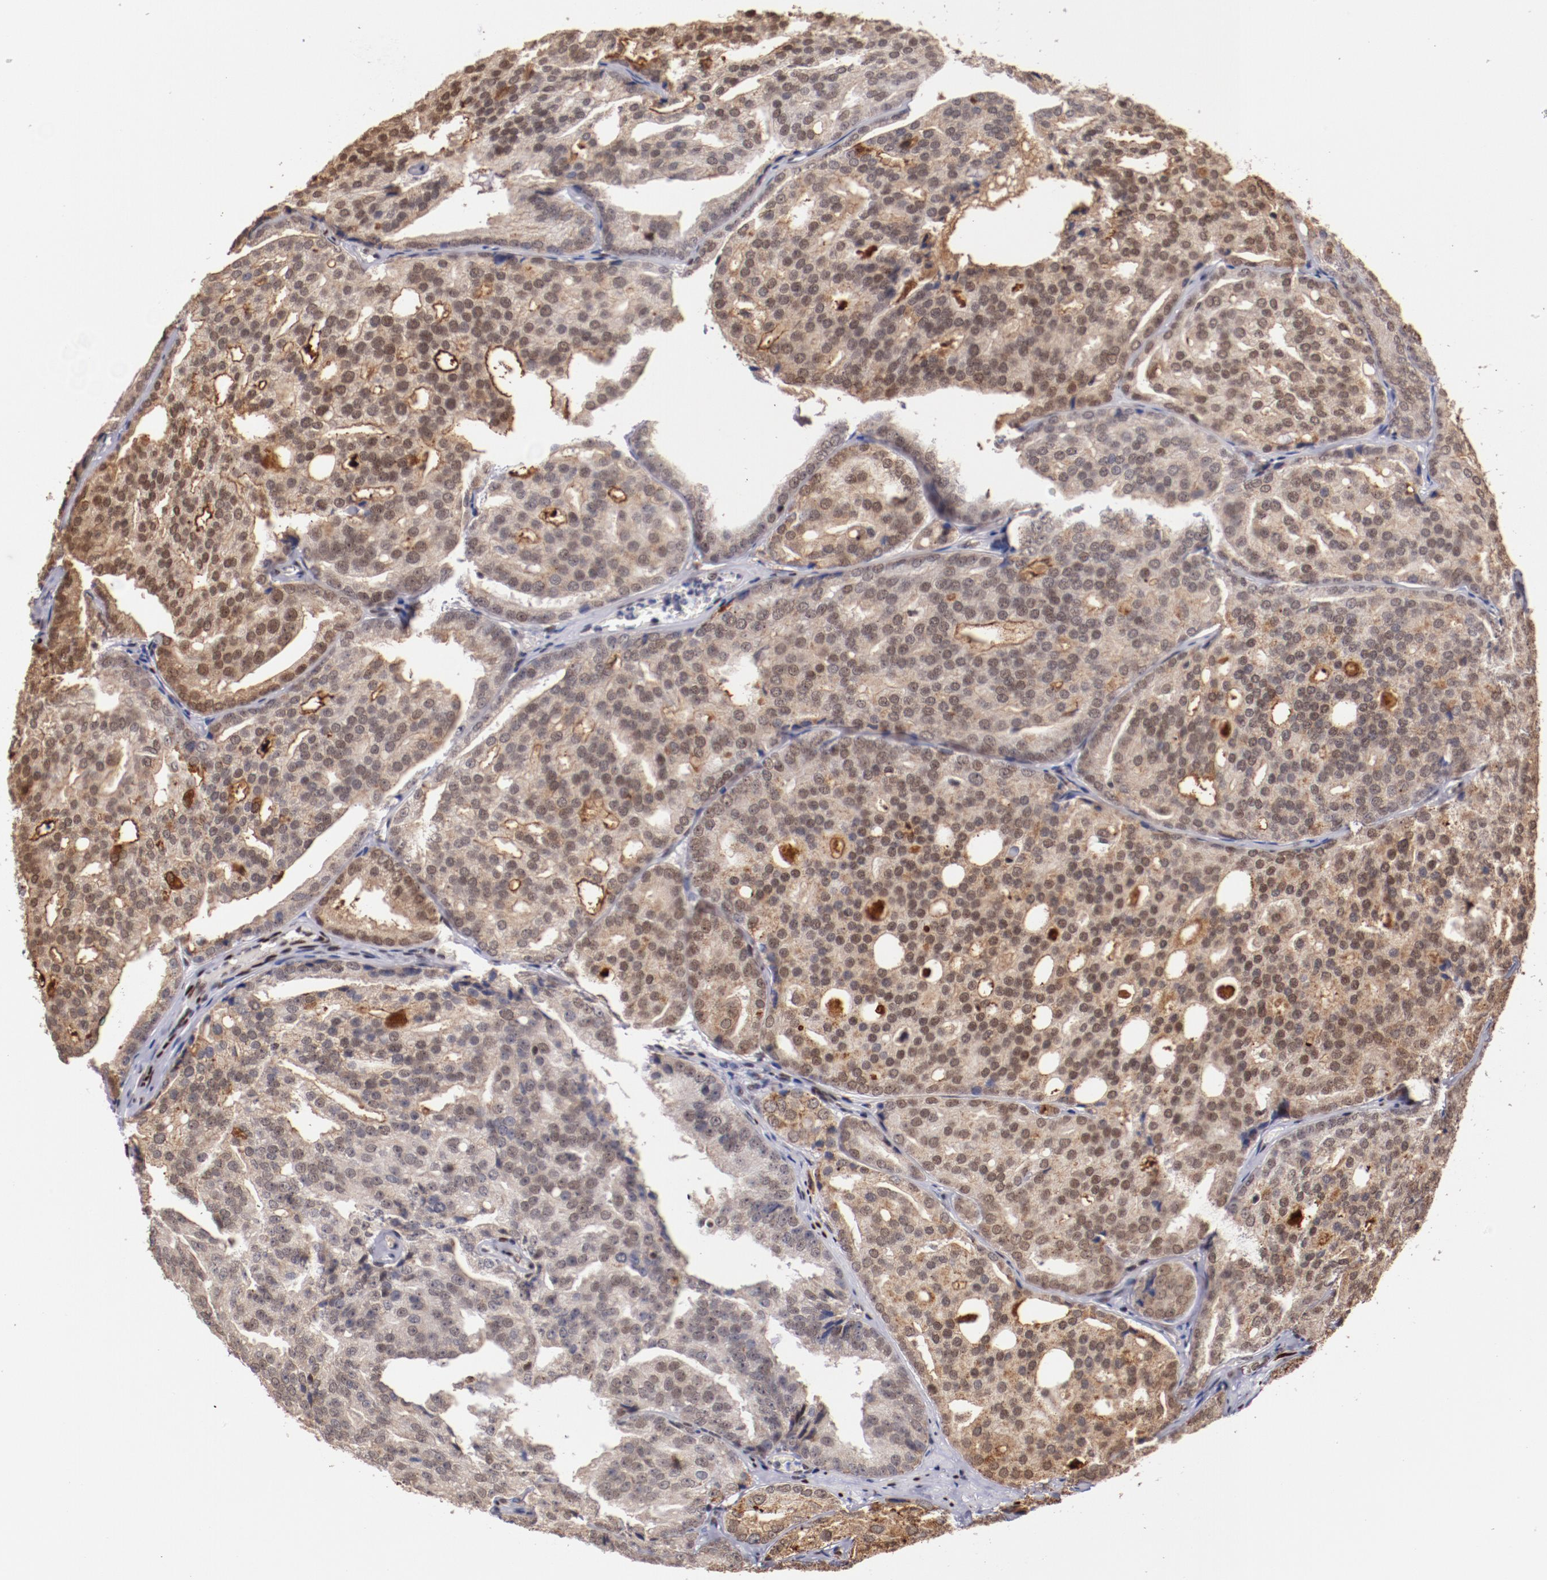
{"staining": {"intensity": "weak", "quantity": ">75%", "location": "cytoplasmic/membranous,nuclear"}, "tissue": "prostate cancer", "cell_type": "Tumor cells", "image_type": "cancer", "snomed": [{"axis": "morphology", "description": "Adenocarcinoma, High grade"}, {"axis": "topography", "description": "Prostate"}], "caption": "About >75% of tumor cells in prostate cancer (high-grade adenocarcinoma) show weak cytoplasmic/membranous and nuclear protein positivity as visualized by brown immunohistochemical staining.", "gene": "SRF", "patient": {"sex": "male", "age": 64}}